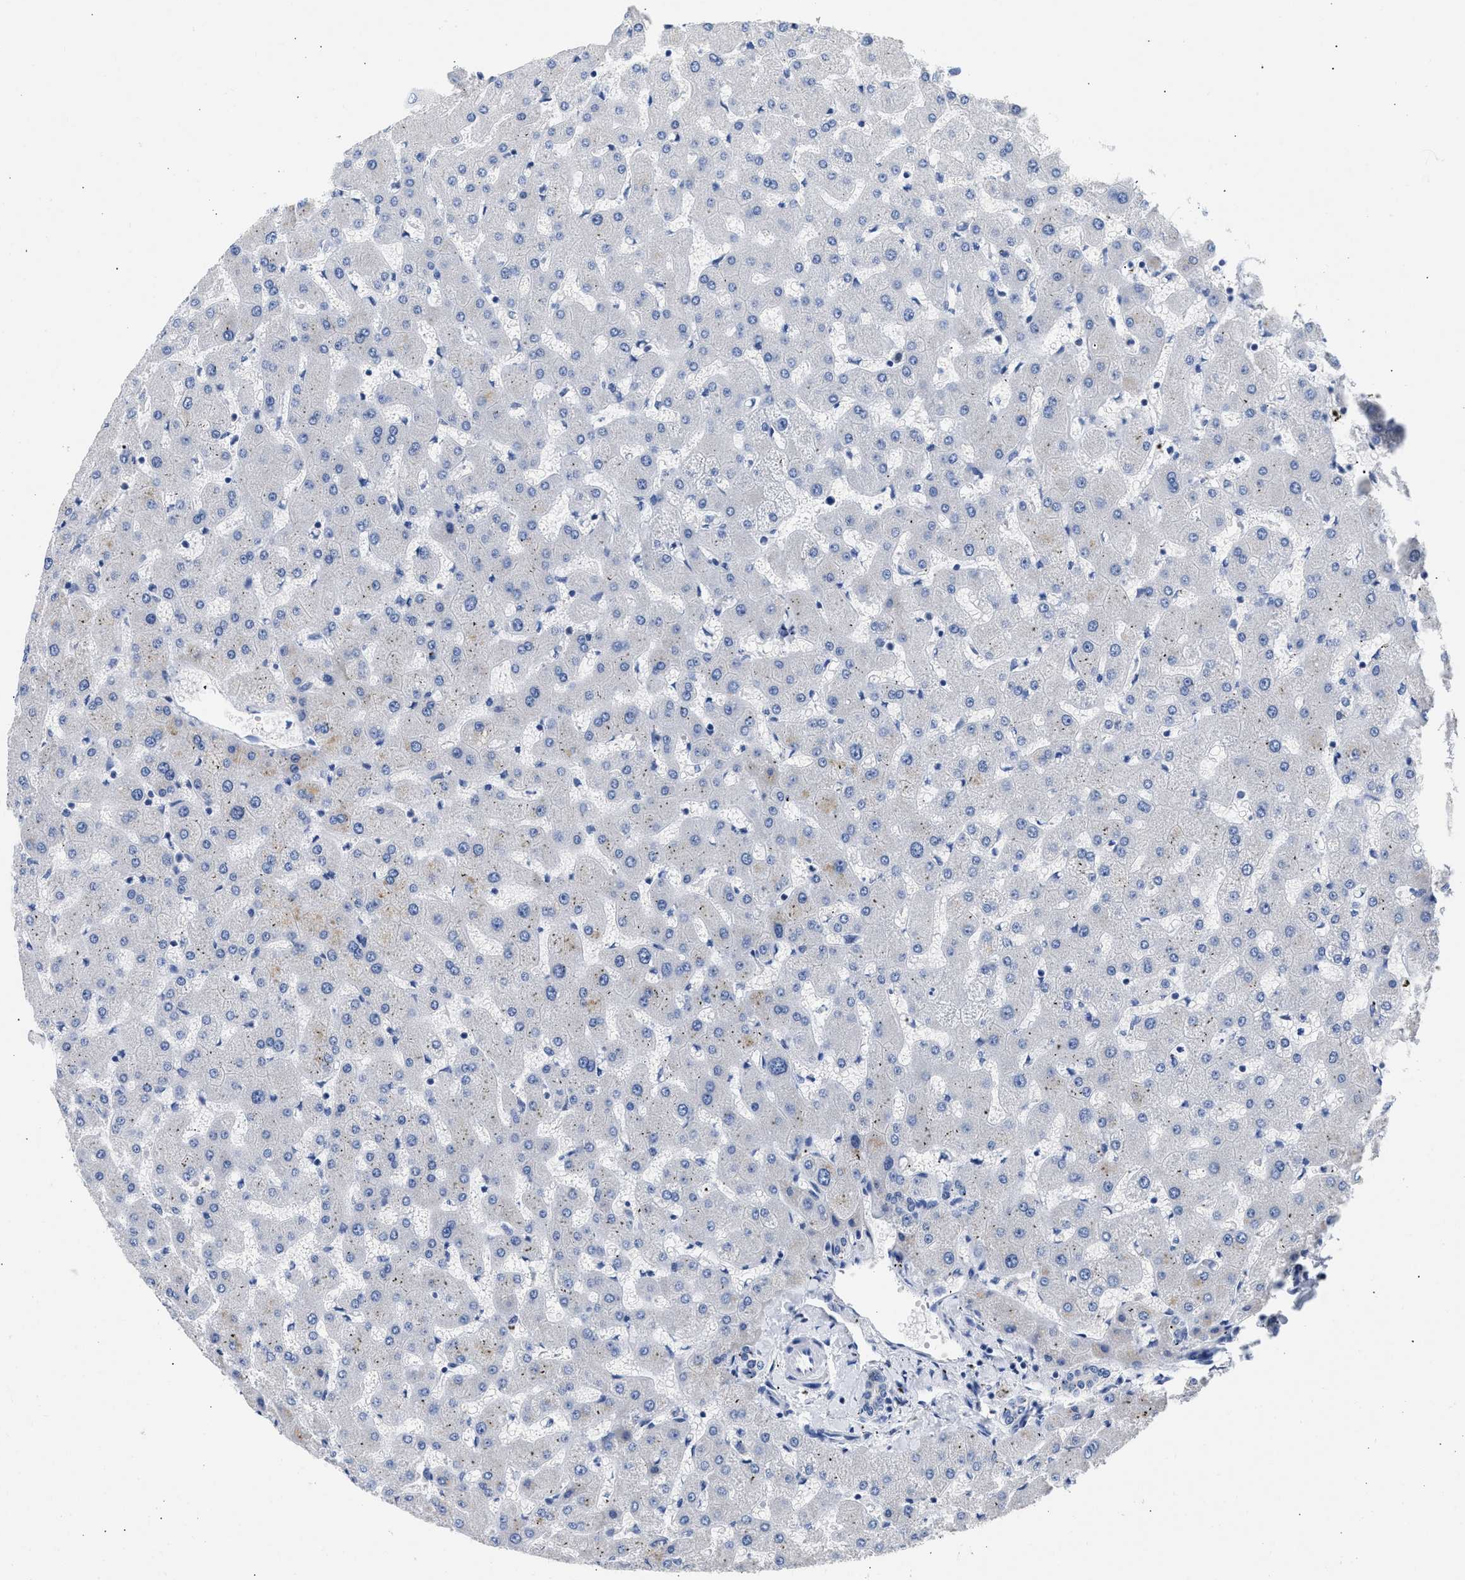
{"staining": {"intensity": "negative", "quantity": "none", "location": "none"}, "tissue": "liver", "cell_type": "Cholangiocytes", "image_type": "normal", "snomed": [{"axis": "morphology", "description": "Normal tissue, NOS"}, {"axis": "topography", "description": "Liver"}], "caption": "This is an immunohistochemistry (IHC) image of benign human liver. There is no positivity in cholangiocytes.", "gene": "XPO5", "patient": {"sex": "female", "age": 63}}